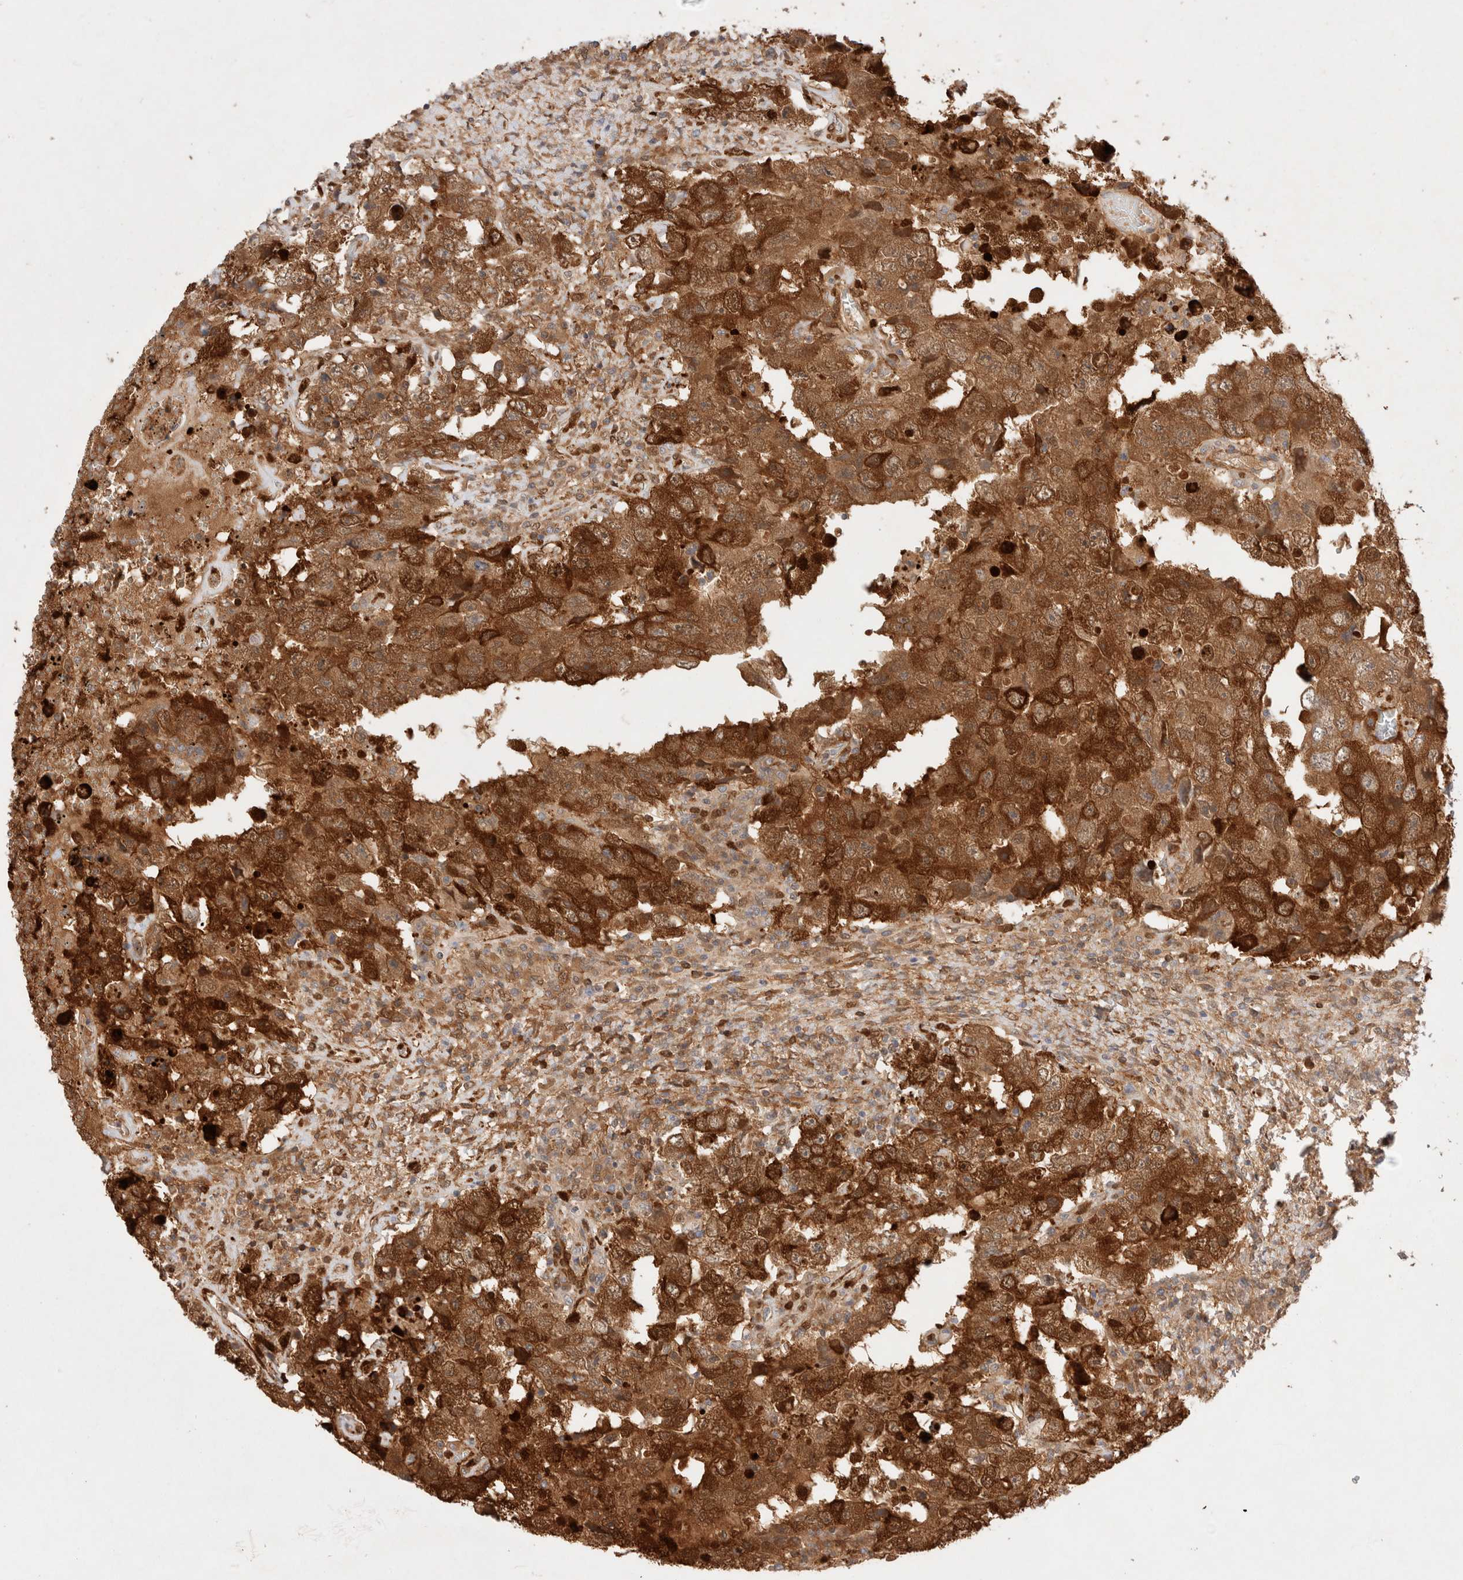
{"staining": {"intensity": "strong", "quantity": ">75%", "location": "cytoplasmic/membranous"}, "tissue": "testis cancer", "cell_type": "Tumor cells", "image_type": "cancer", "snomed": [{"axis": "morphology", "description": "Carcinoma, Embryonal, NOS"}, {"axis": "topography", "description": "Testis"}], "caption": "Tumor cells display strong cytoplasmic/membranous positivity in approximately >75% of cells in testis cancer (embryonal carcinoma).", "gene": "STARD10", "patient": {"sex": "male", "age": 26}}